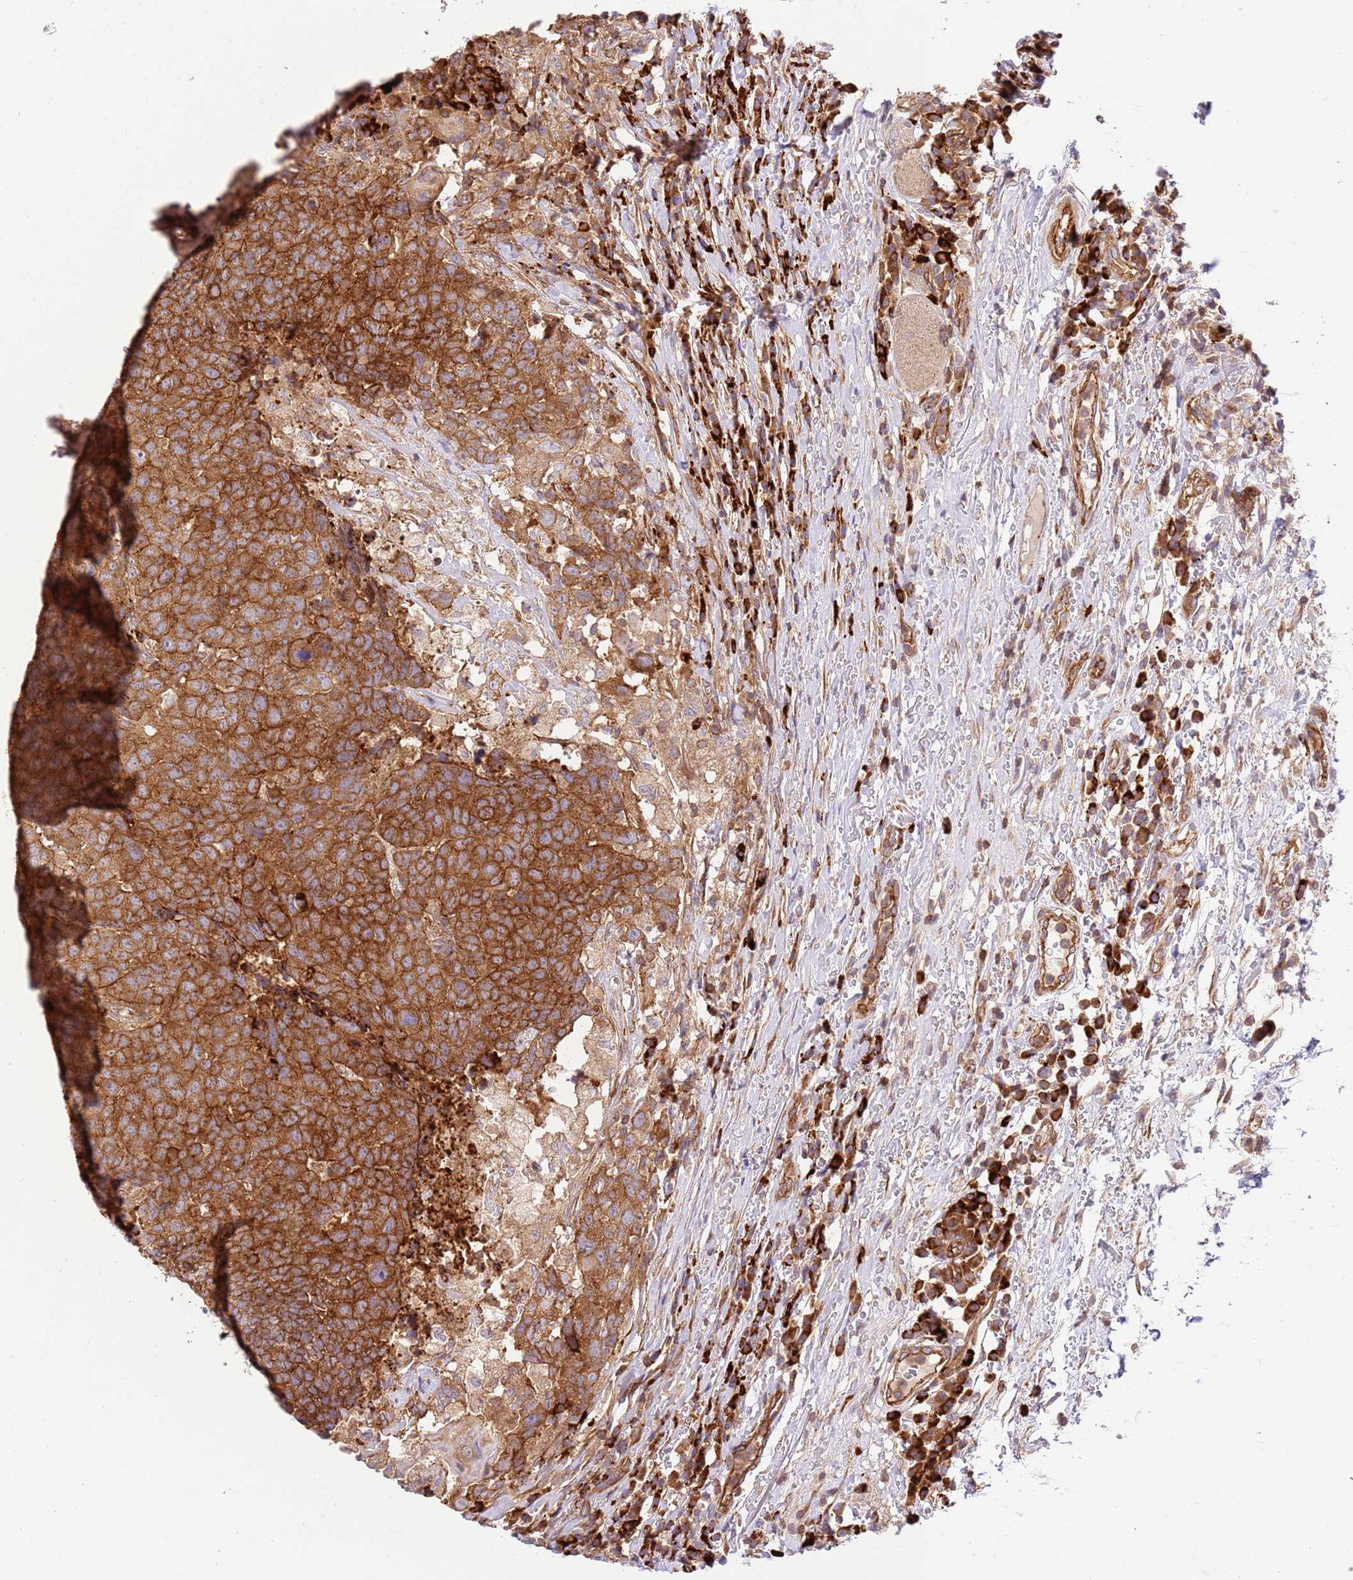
{"staining": {"intensity": "strong", "quantity": ">75%", "location": "cytoplasmic/membranous"}, "tissue": "head and neck cancer", "cell_type": "Tumor cells", "image_type": "cancer", "snomed": [{"axis": "morphology", "description": "Normal tissue, NOS"}, {"axis": "morphology", "description": "Squamous cell carcinoma, NOS"}, {"axis": "topography", "description": "Skeletal muscle"}, {"axis": "topography", "description": "Vascular tissue"}, {"axis": "topography", "description": "Peripheral nerve tissue"}, {"axis": "topography", "description": "Head-Neck"}], "caption": "Head and neck cancer (squamous cell carcinoma) stained with immunohistochemistry (IHC) shows strong cytoplasmic/membranous expression in approximately >75% of tumor cells.", "gene": "EFCAB8", "patient": {"sex": "male", "age": 66}}